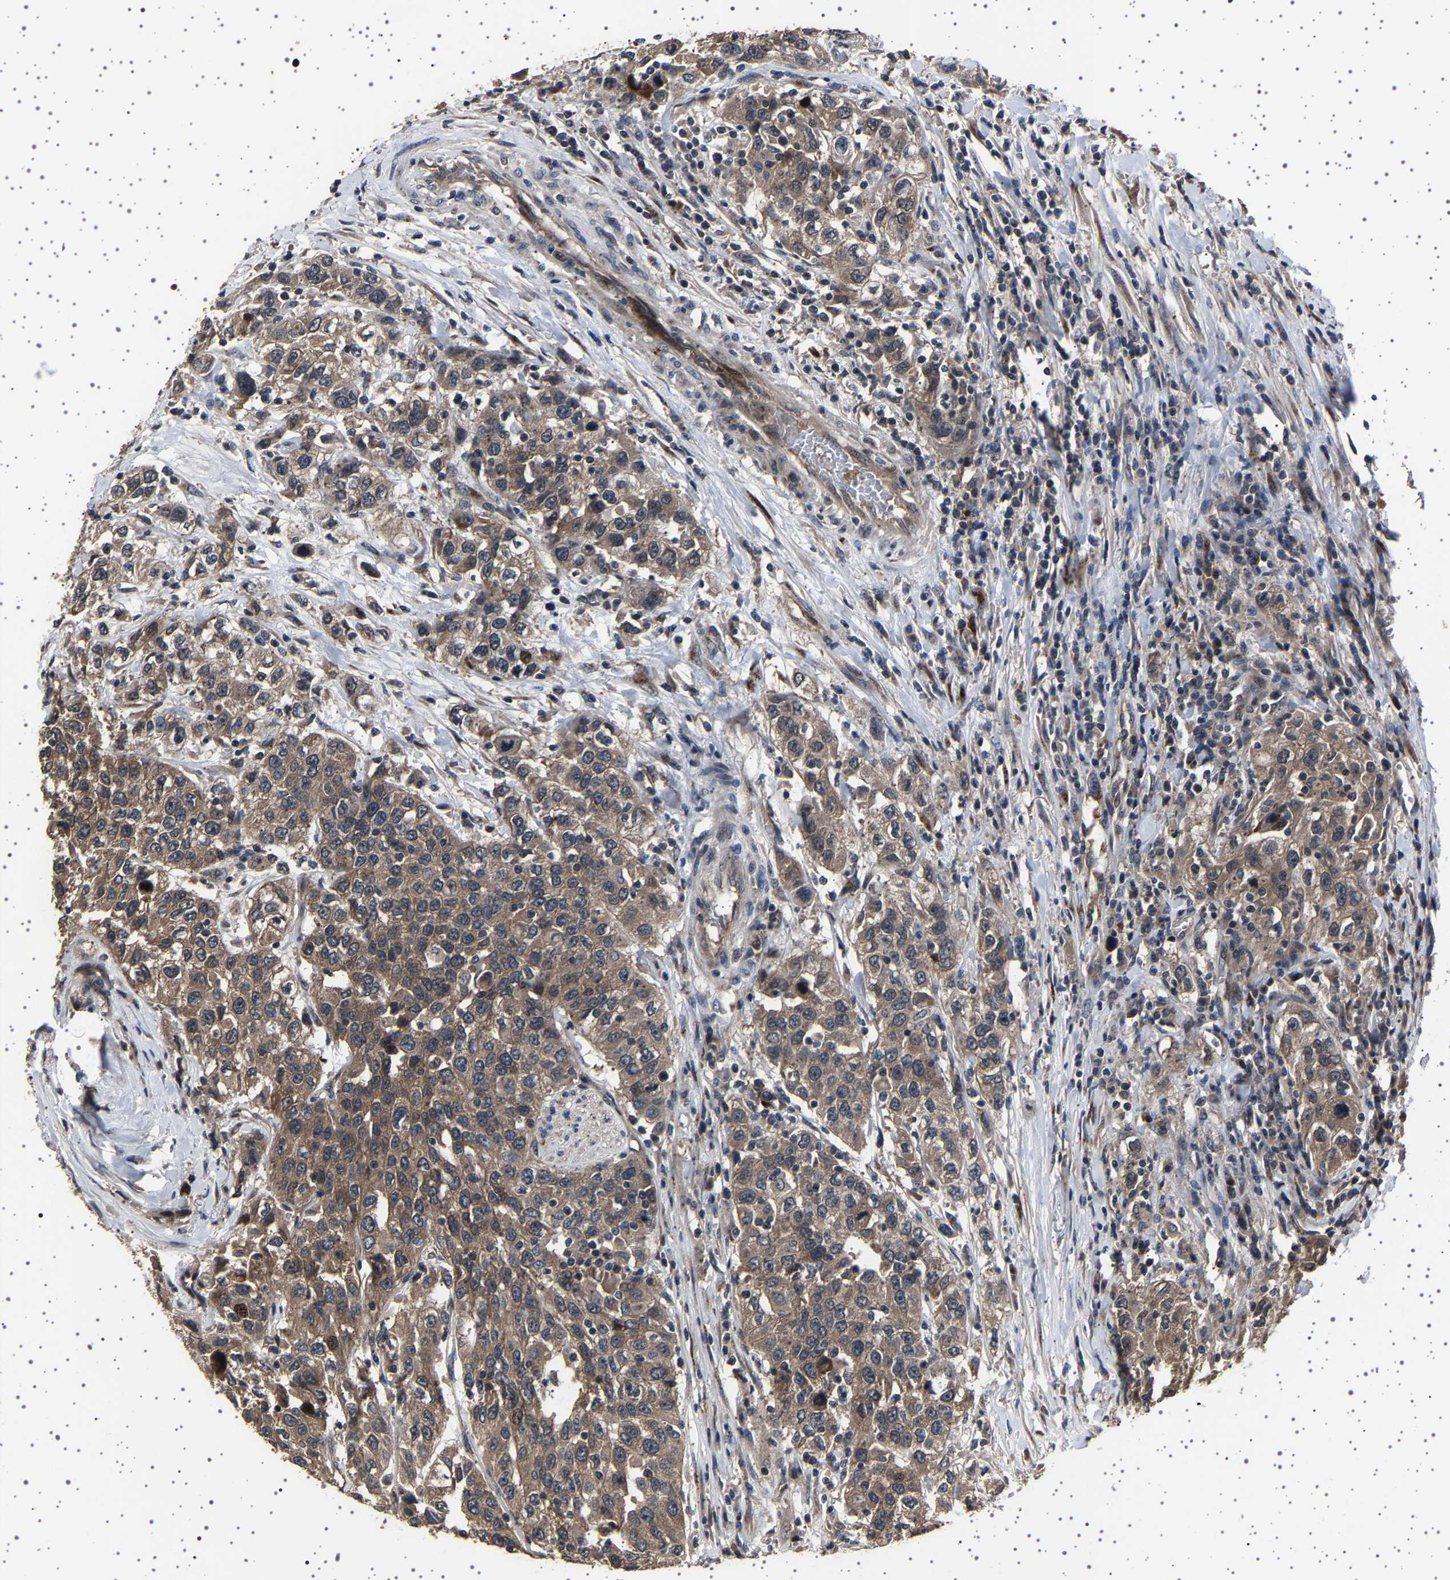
{"staining": {"intensity": "moderate", "quantity": ">75%", "location": "cytoplasmic/membranous"}, "tissue": "urothelial cancer", "cell_type": "Tumor cells", "image_type": "cancer", "snomed": [{"axis": "morphology", "description": "Urothelial carcinoma, High grade"}, {"axis": "topography", "description": "Urinary bladder"}], "caption": "This micrograph shows urothelial cancer stained with immunohistochemistry (IHC) to label a protein in brown. The cytoplasmic/membranous of tumor cells show moderate positivity for the protein. Nuclei are counter-stained blue.", "gene": "NCKAP1", "patient": {"sex": "female", "age": 80}}